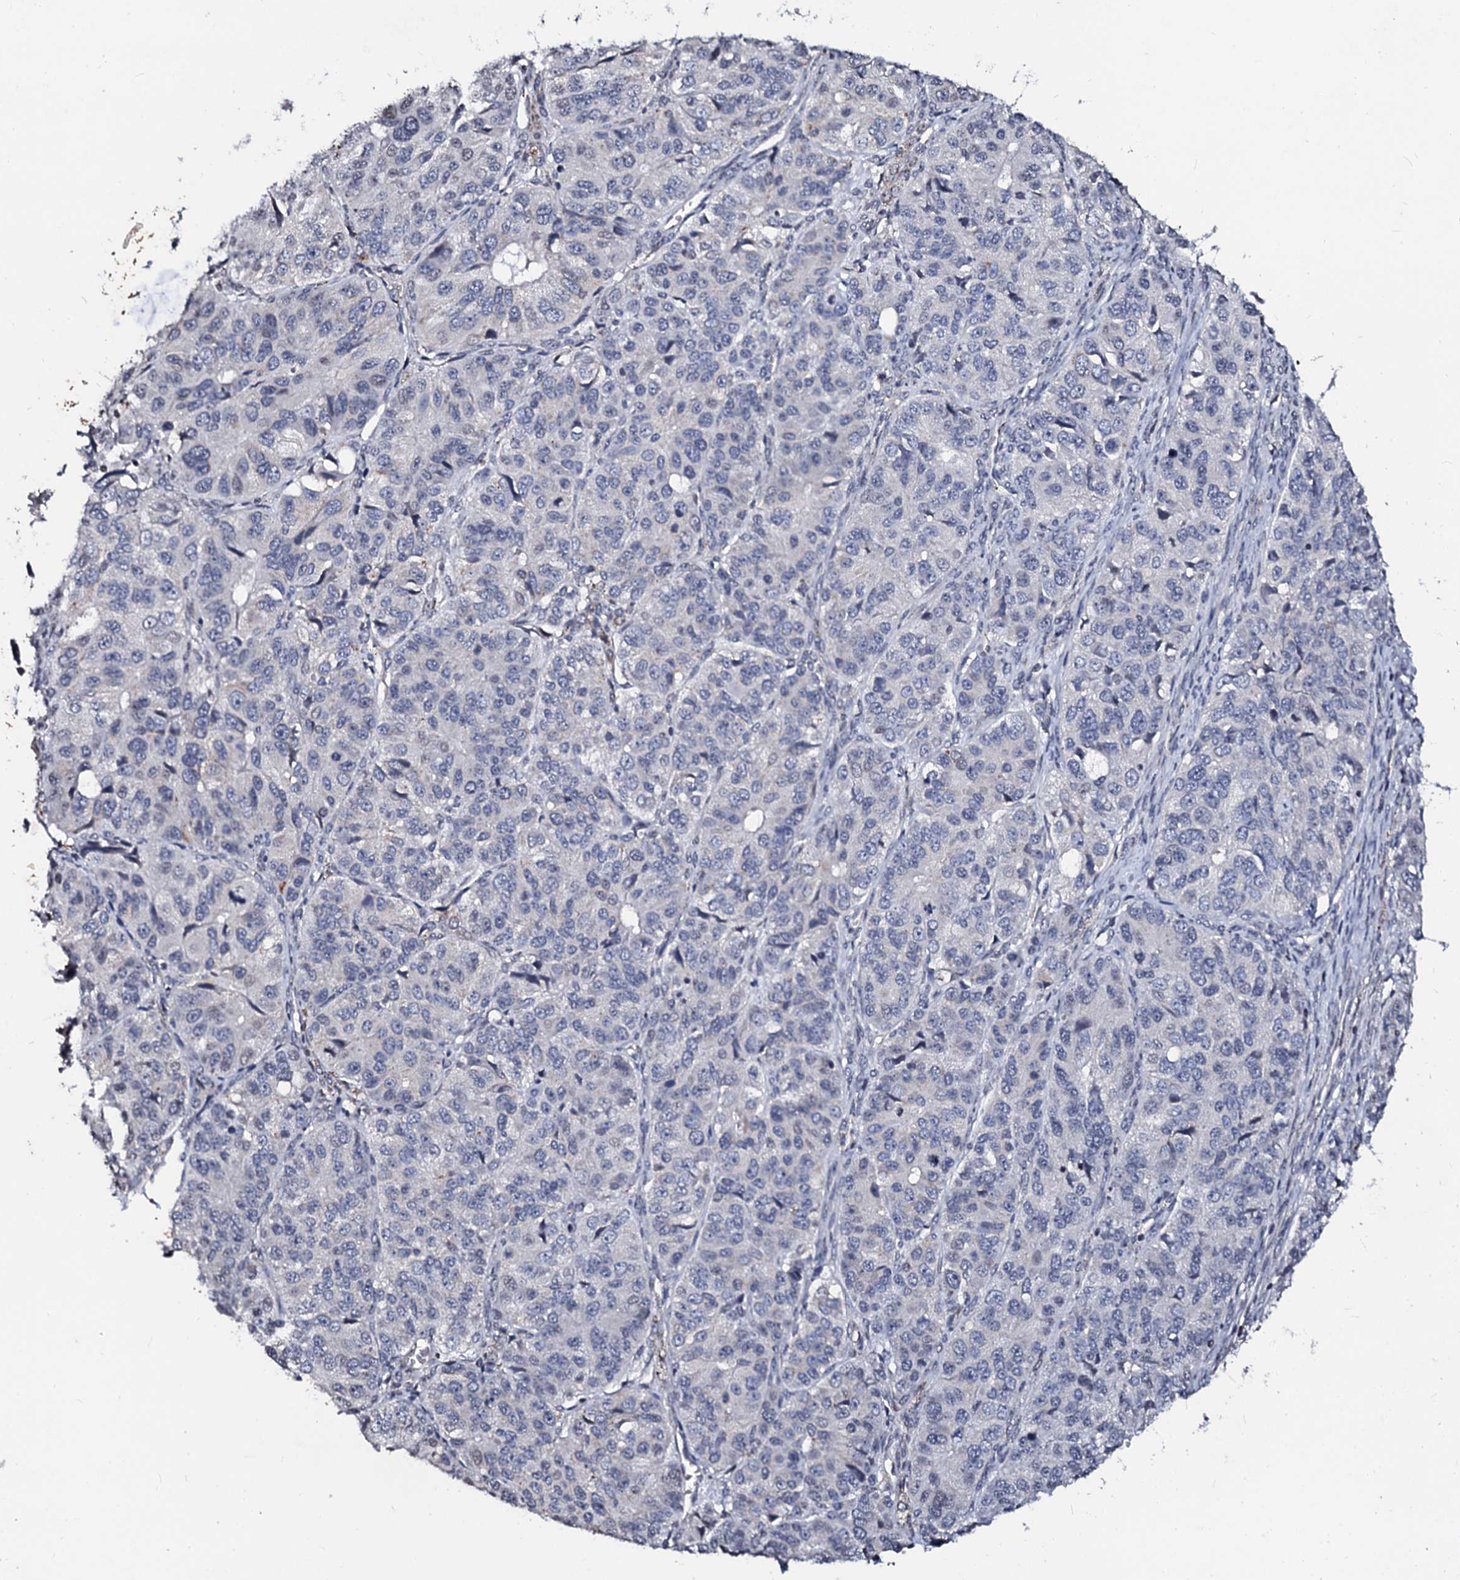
{"staining": {"intensity": "weak", "quantity": "<25%", "location": "cytoplasmic/membranous"}, "tissue": "ovarian cancer", "cell_type": "Tumor cells", "image_type": "cancer", "snomed": [{"axis": "morphology", "description": "Carcinoma, endometroid"}, {"axis": "topography", "description": "Ovary"}], "caption": "Ovarian cancer (endometroid carcinoma) was stained to show a protein in brown. There is no significant expression in tumor cells.", "gene": "LSM11", "patient": {"sex": "female", "age": 51}}